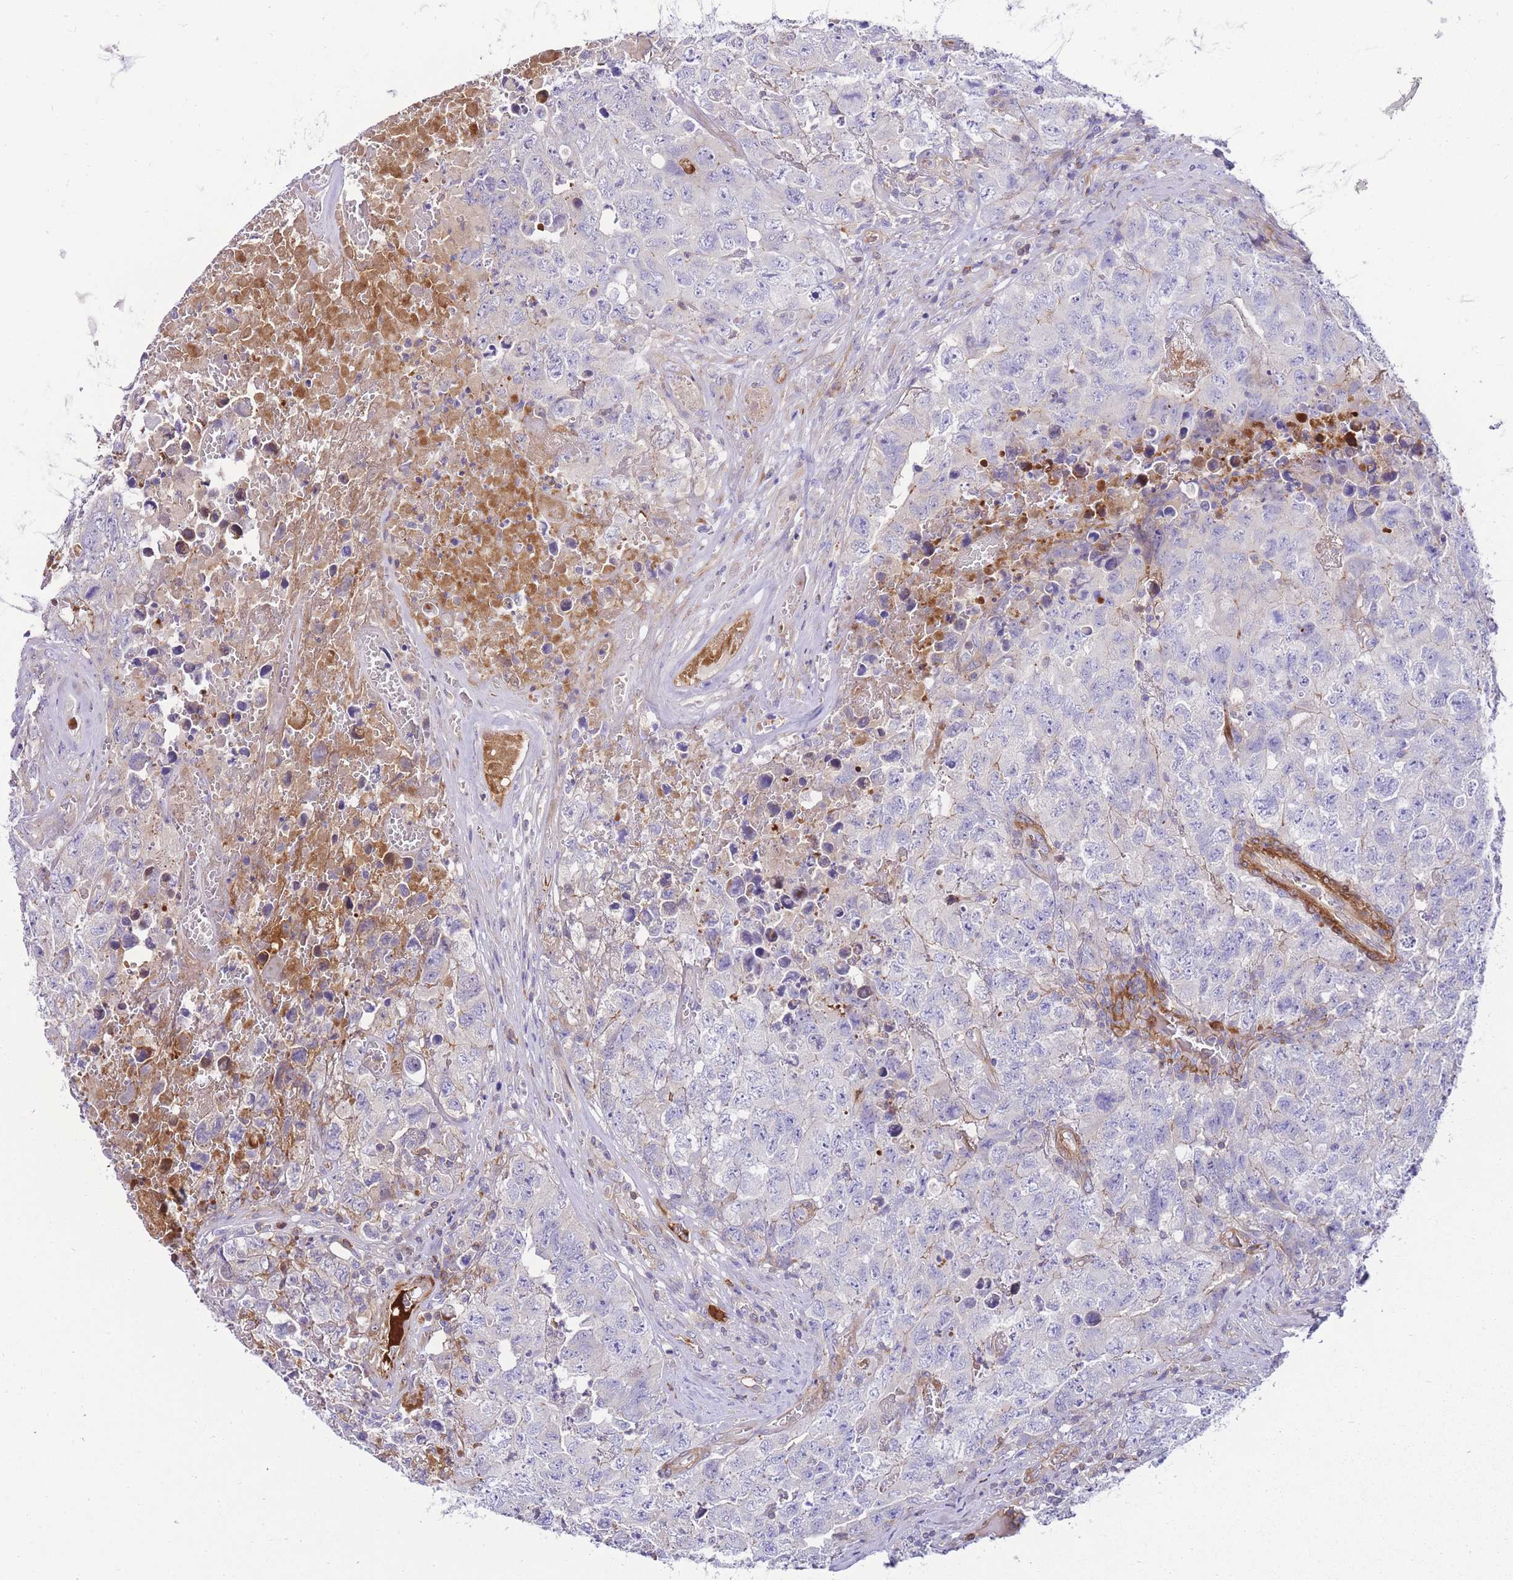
{"staining": {"intensity": "negative", "quantity": "none", "location": "none"}, "tissue": "testis cancer", "cell_type": "Tumor cells", "image_type": "cancer", "snomed": [{"axis": "morphology", "description": "Carcinoma, Embryonal, NOS"}, {"axis": "topography", "description": "Testis"}], "caption": "This is an immunohistochemistry (IHC) image of human testis embryonal carcinoma. There is no positivity in tumor cells.", "gene": "FBN3", "patient": {"sex": "male", "age": 31}}